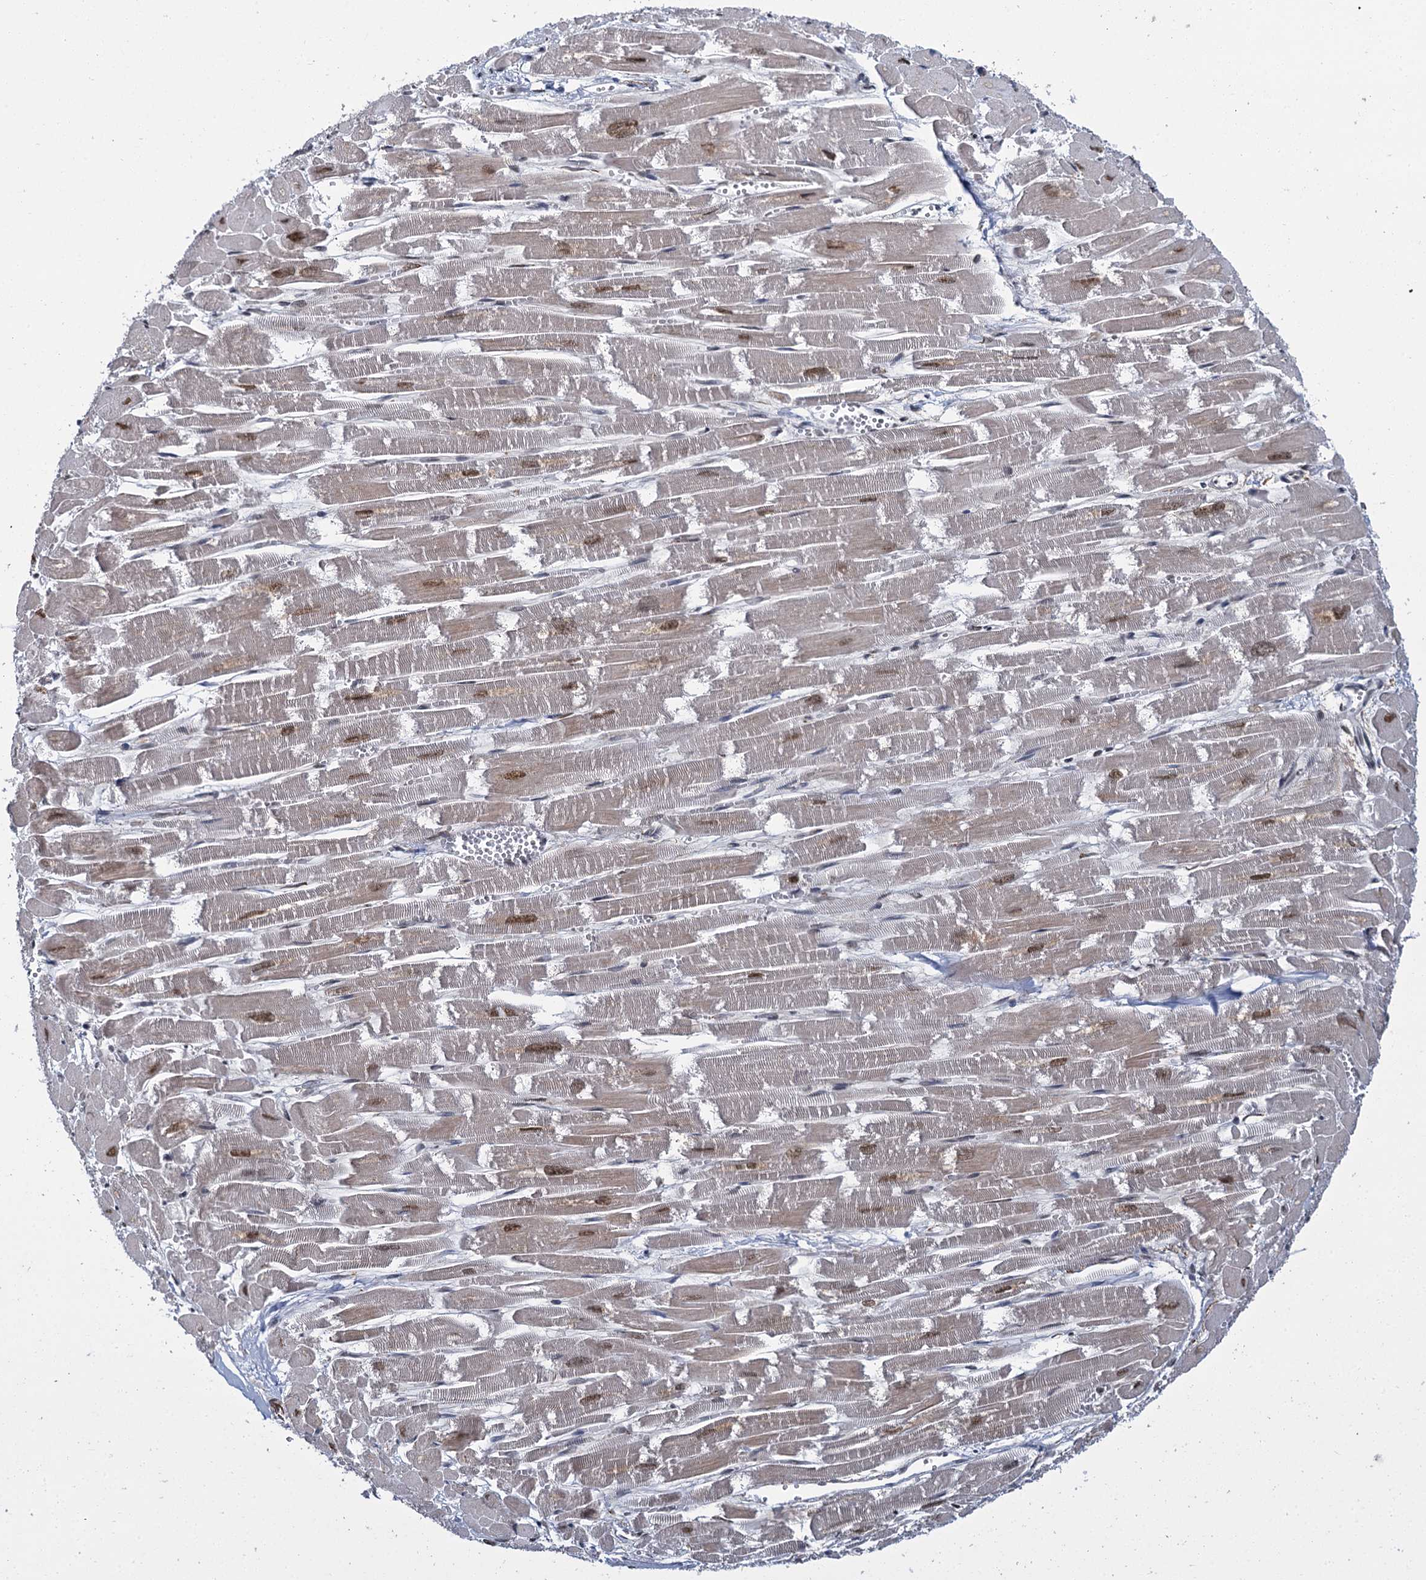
{"staining": {"intensity": "moderate", "quantity": "25%-75%", "location": "nuclear"}, "tissue": "heart muscle", "cell_type": "Cardiomyocytes", "image_type": "normal", "snomed": [{"axis": "morphology", "description": "Normal tissue, NOS"}, {"axis": "topography", "description": "Heart"}], "caption": "The micrograph reveals a brown stain indicating the presence of a protein in the nuclear of cardiomyocytes in heart muscle.", "gene": "PPHLN1", "patient": {"sex": "male", "age": 54}}